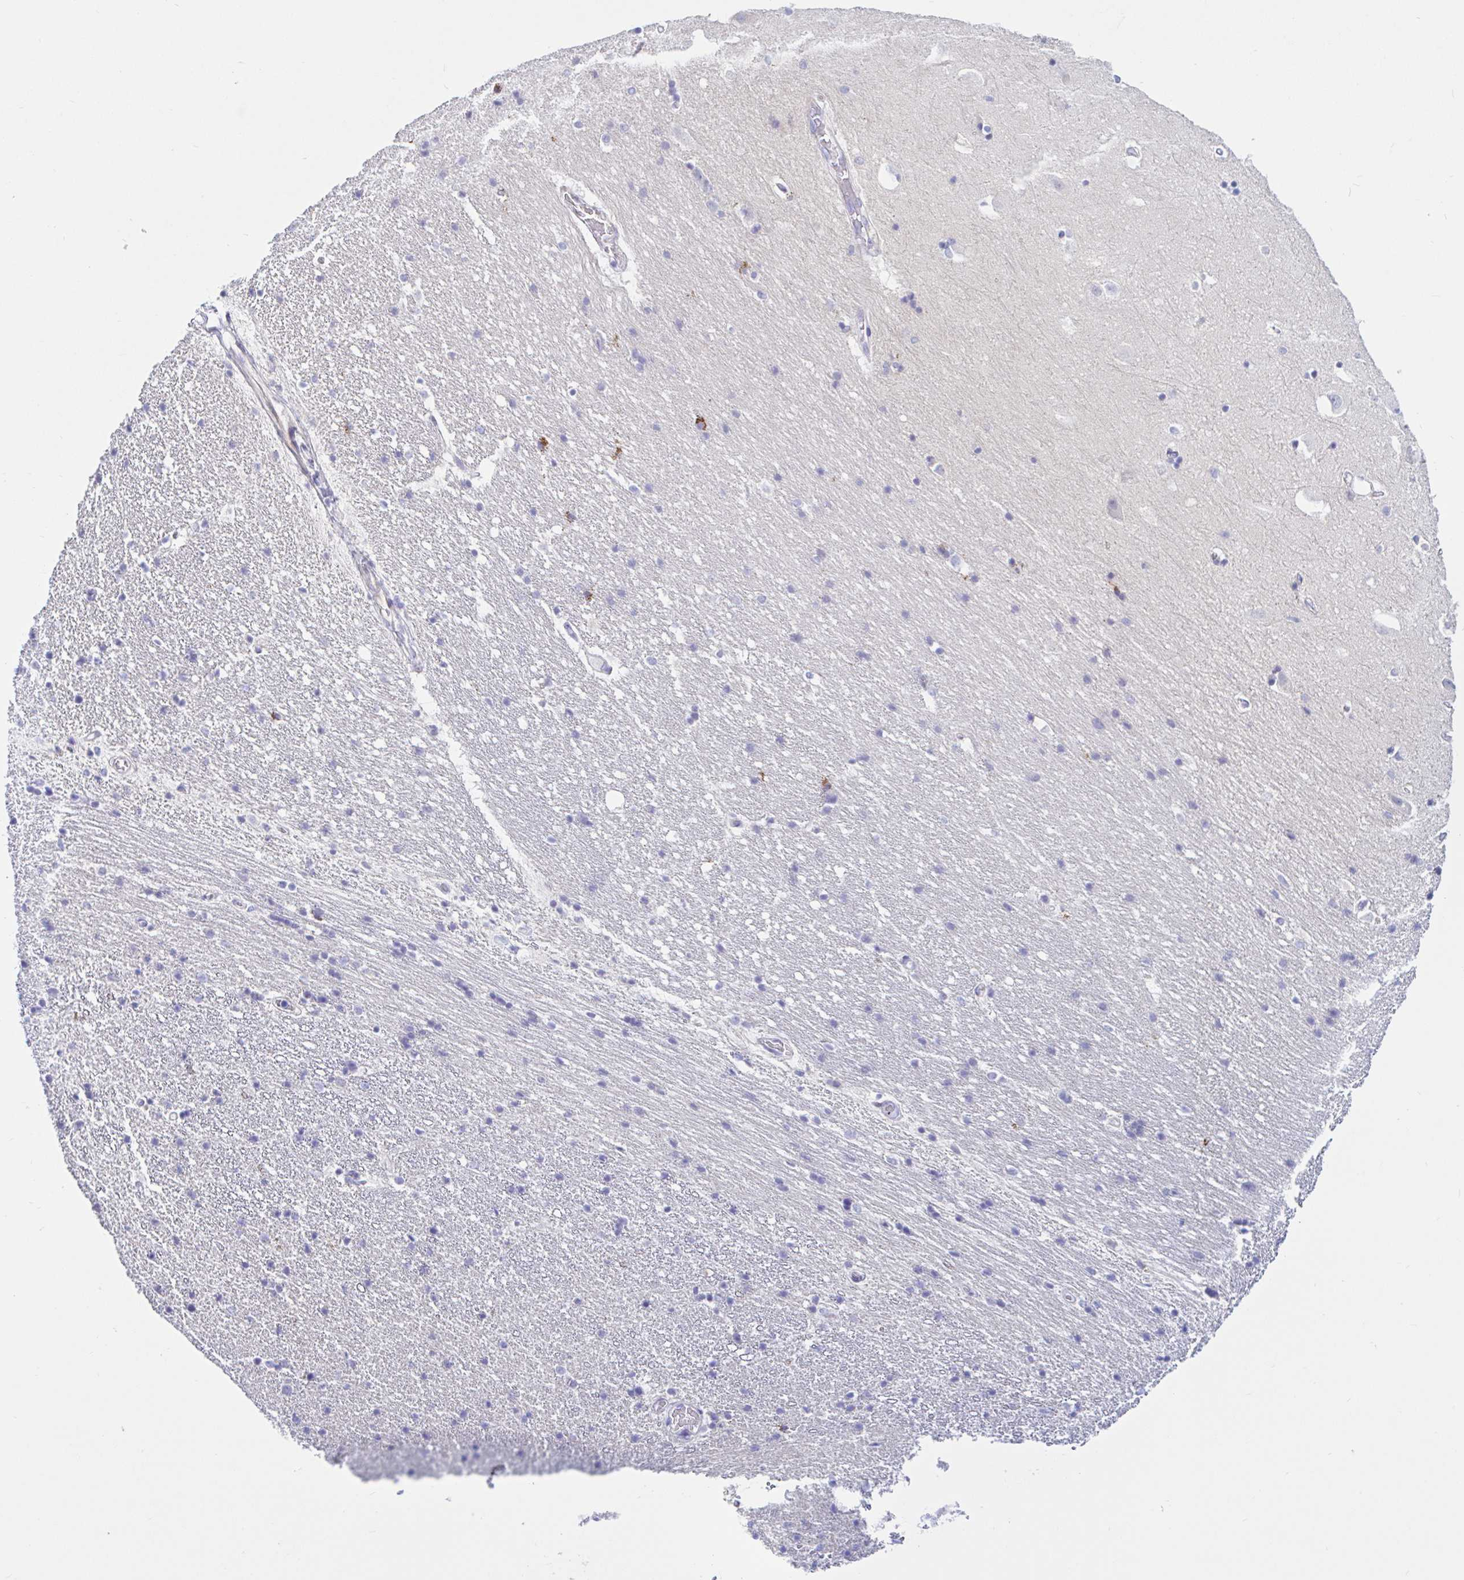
{"staining": {"intensity": "negative", "quantity": "none", "location": "none"}, "tissue": "hippocampus", "cell_type": "Glial cells", "image_type": "normal", "snomed": [{"axis": "morphology", "description": "Normal tissue, NOS"}, {"axis": "topography", "description": "Hippocampus"}], "caption": "An IHC image of normal hippocampus is shown. There is no staining in glial cells of hippocampus. (Stains: DAB immunohistochemistry (IHC) with hematoxylin counter stain, Microscopy: brightfield microscopy at high magnification).", "gene": "ENSG00000271254", "patient": {"sex": "male", "age": 63}}